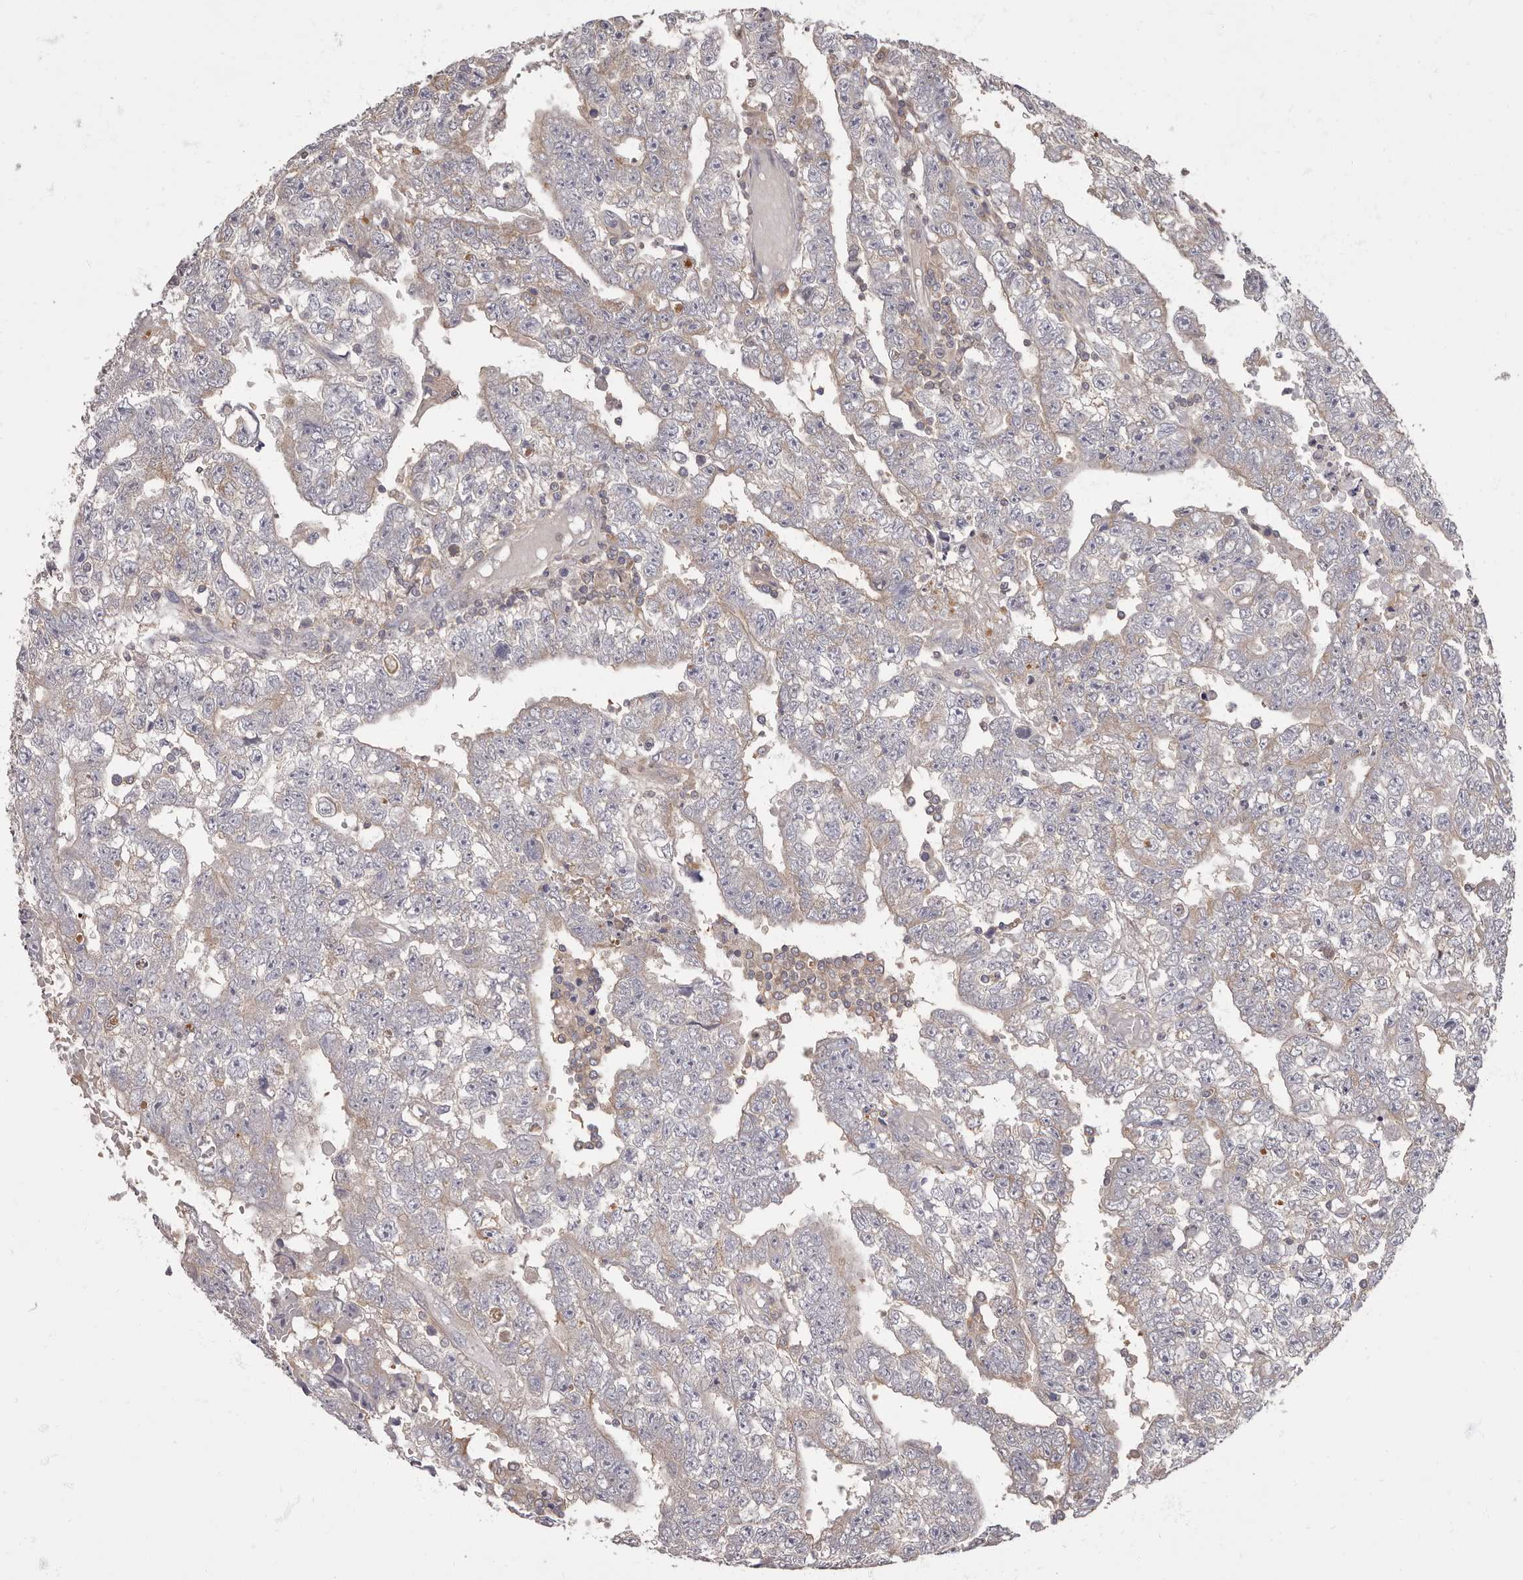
{"staining": {"intensity": "weak", "quantity": "<25%", "location": "cytoplasmic/membranous"}, "tissue": "testis cancer", "cell_type": "Tumor cells", "image_type": "cancer", "snomed": [{"axis": "morphology", "description": "Carcinoma, Embryonal, NOS"}, {"axis": "topography", "description": "Testis"}], "caption": "Tumor cells show no significant expression in embryonal carcinoma (testis).", "gene": "APEH", "patient": {"sex": "male", "age": 25}}